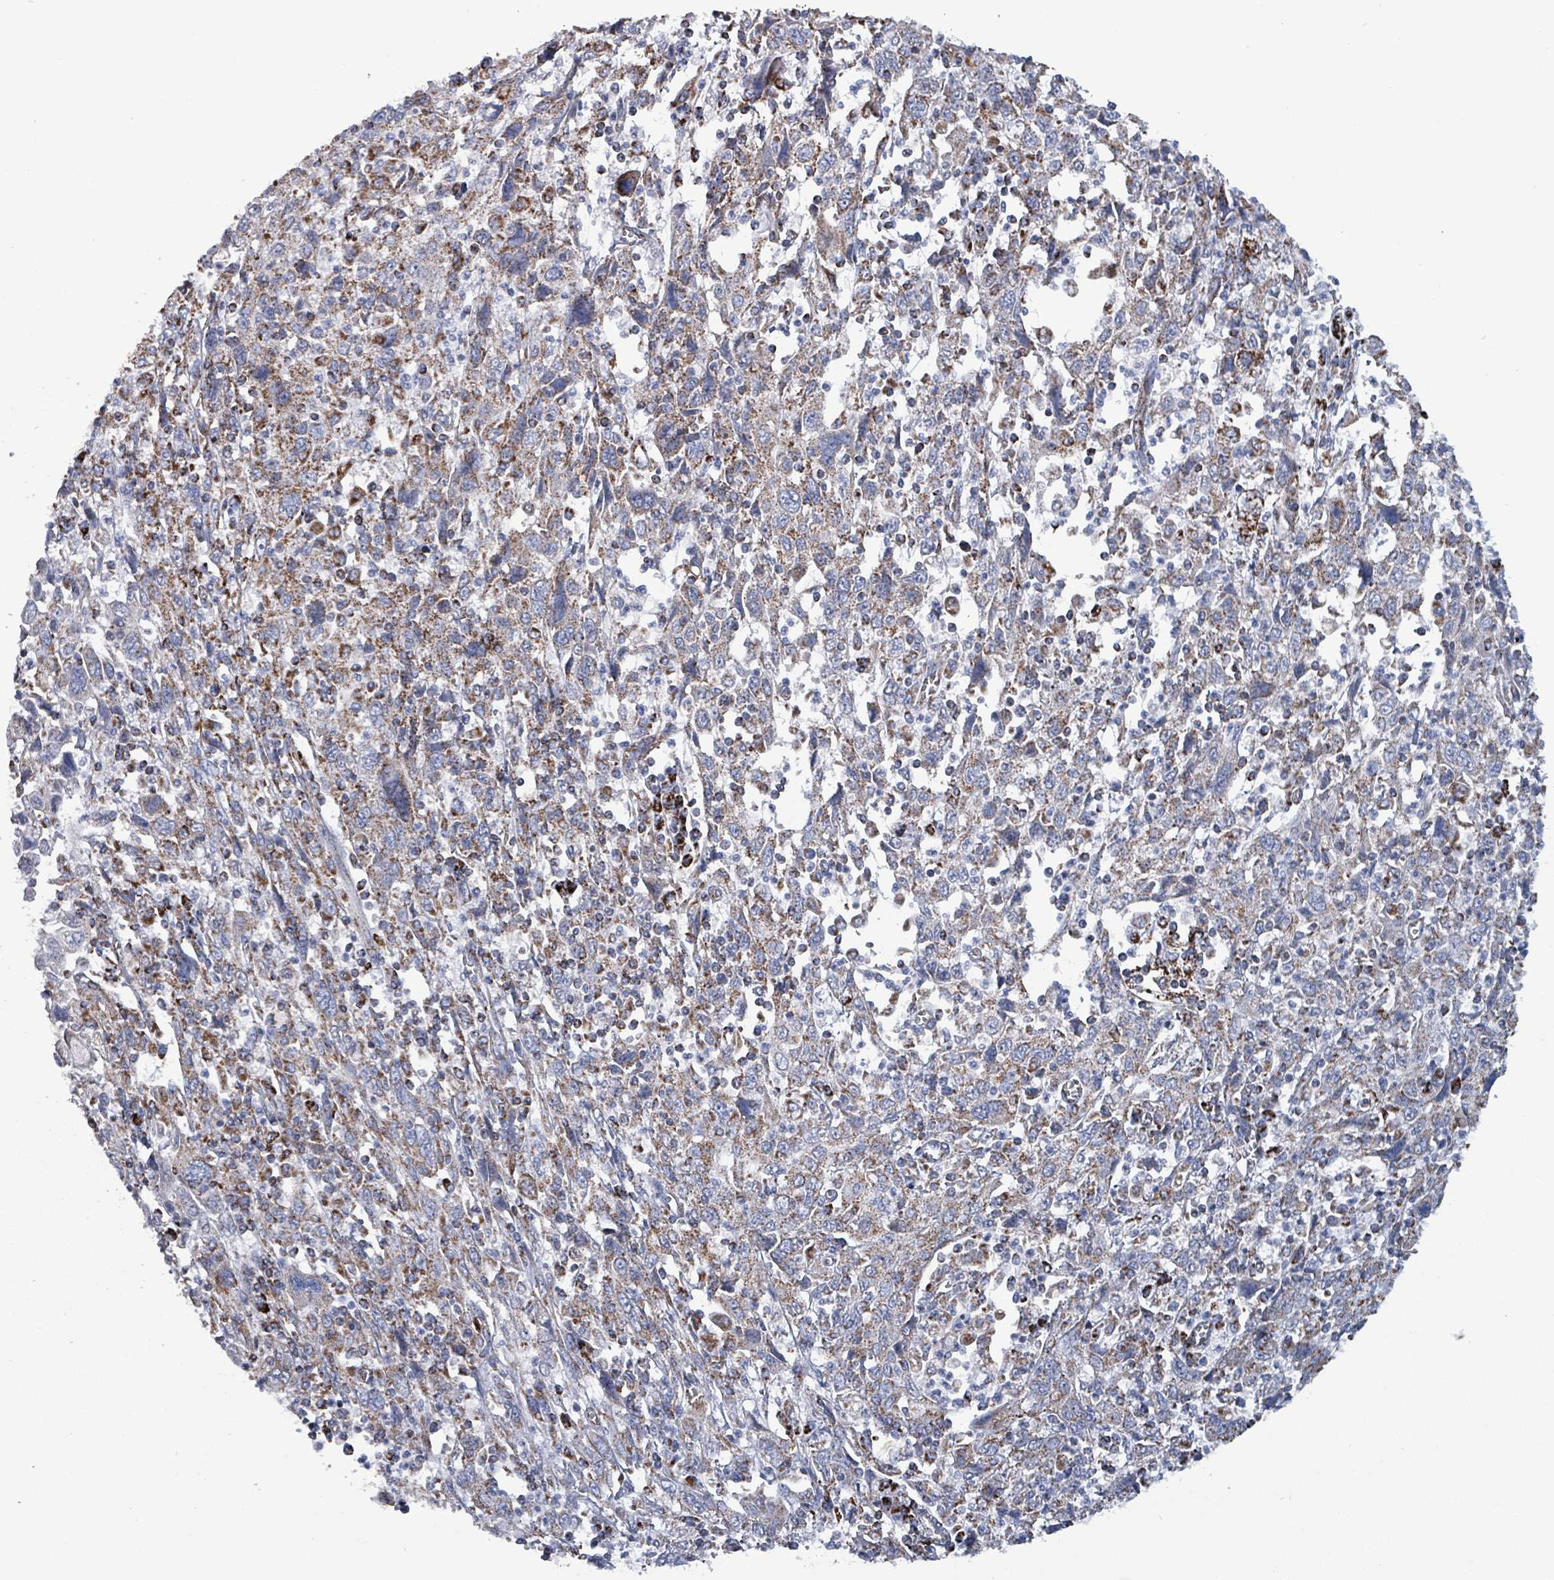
{"staining": {"intensity": "moderate", "quantity": "<25%", "location": "cytoplasmic/membranous"}, "tissue": "cervical cancer", "cell_type": "Tumor cells", "image_type": "cancer", "snomed": [{"axis": "morphology", "description": "Squamous cell carcinoma, NOS"}, {"axis": "topography", "description": "Cervix"}], "caption": "Protein staining of cervical cancer tissue shows moderate cytoplasmic/membranous expression in approximately <25% of tumor cells.", "gene": "IDH3B", "patient": {"sex": "female", "age": 46}}